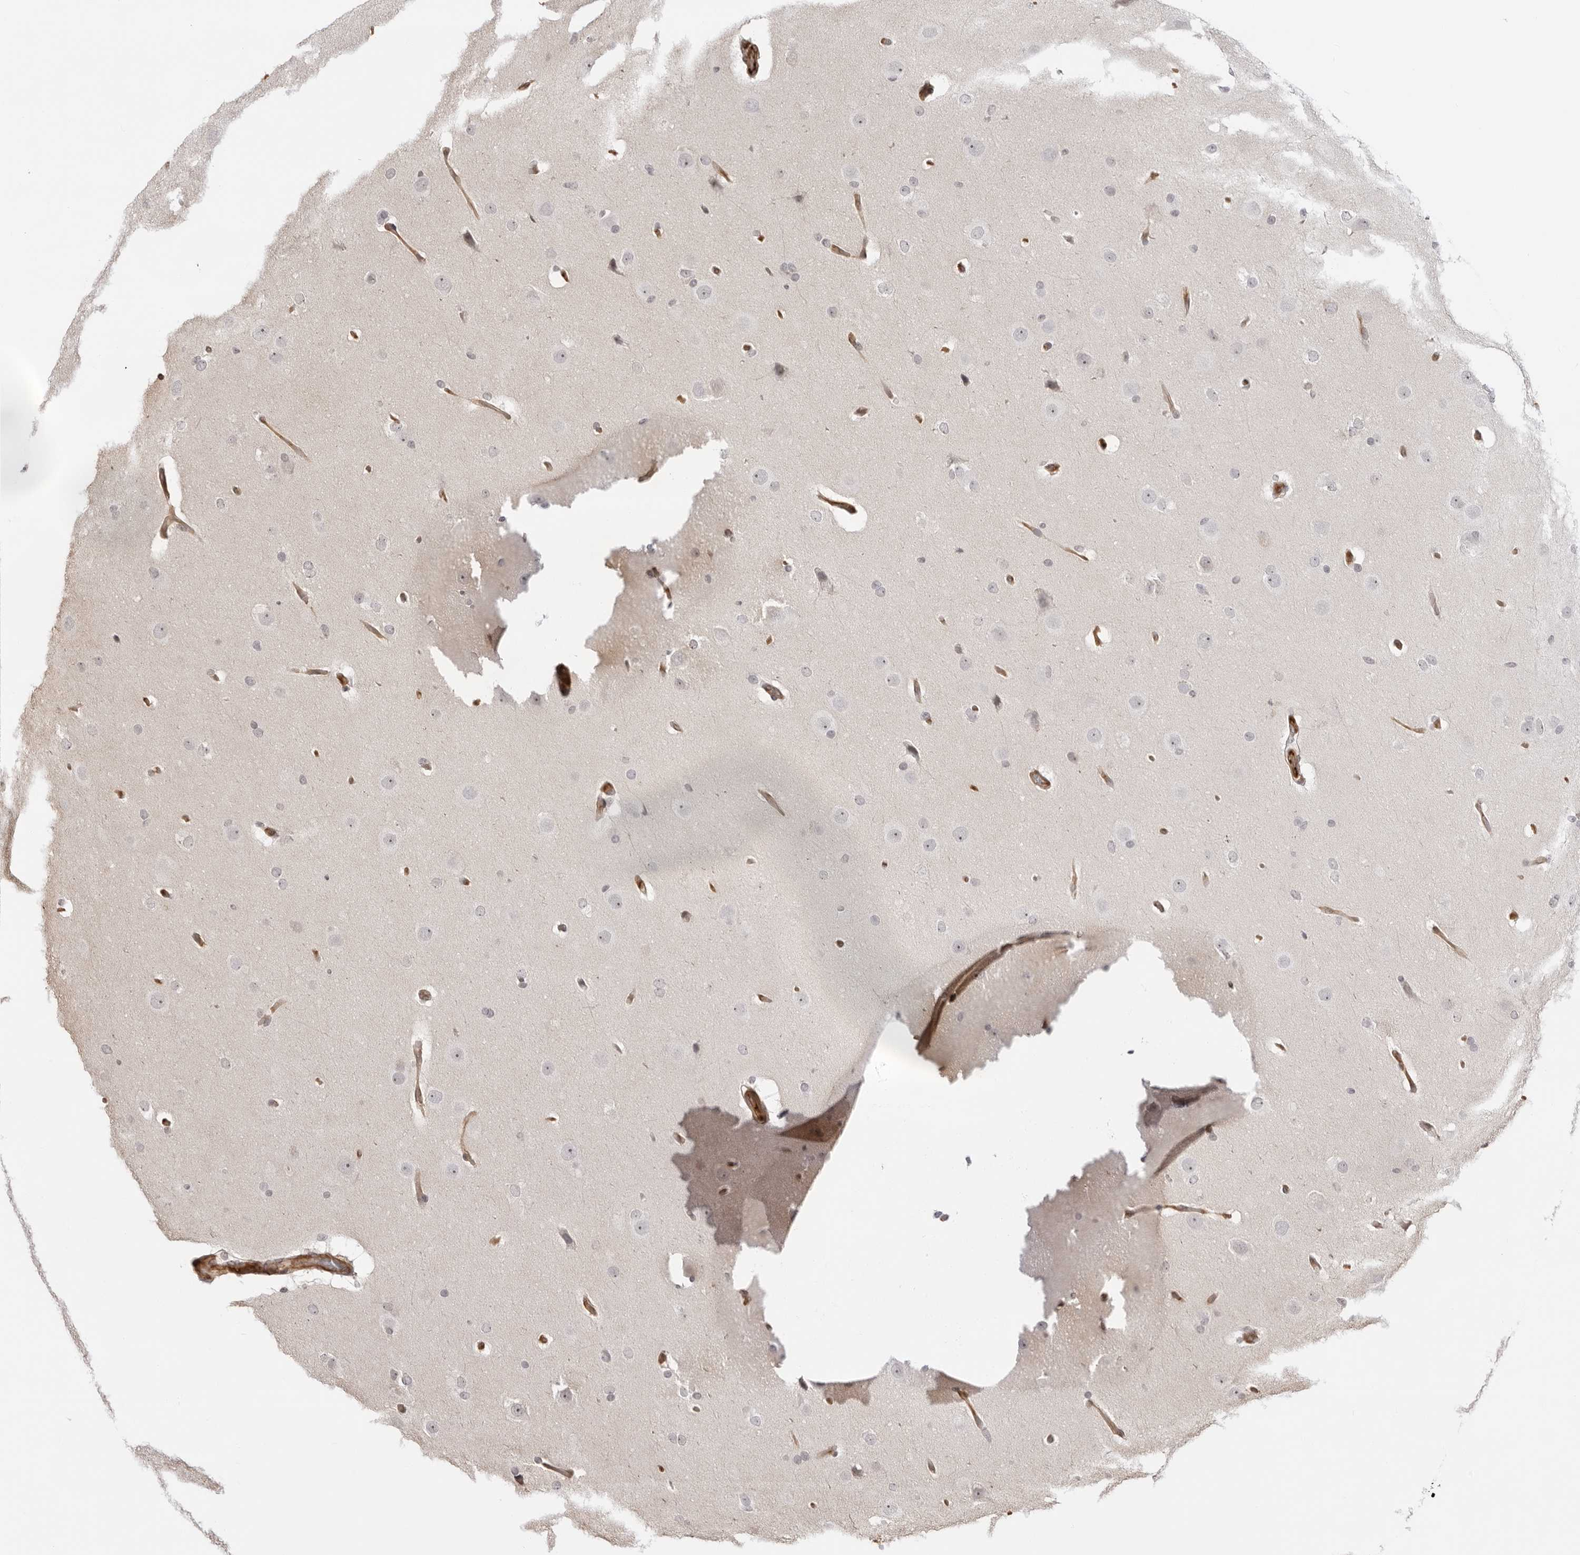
{"staining": {"intensity": "negative", "quantity": "none", "location": "none"}, "tissue": "glioma", "cell_type": "Tumor cells", "image_type": "cancer", "snomed": [{"axis": "morphology", "description": "Glioma, malignant, Low grade"}, {"axis": "topography", "description": "Brain"}], "caption": "DAB (3,3'-diaminobenzidine) immunohistochemical staining of low-grade glioma (malignant) reveals no significant expression in tumor cells.", "gene": "DYNLT5", "patient": {"sex": "female", "age": 37}}